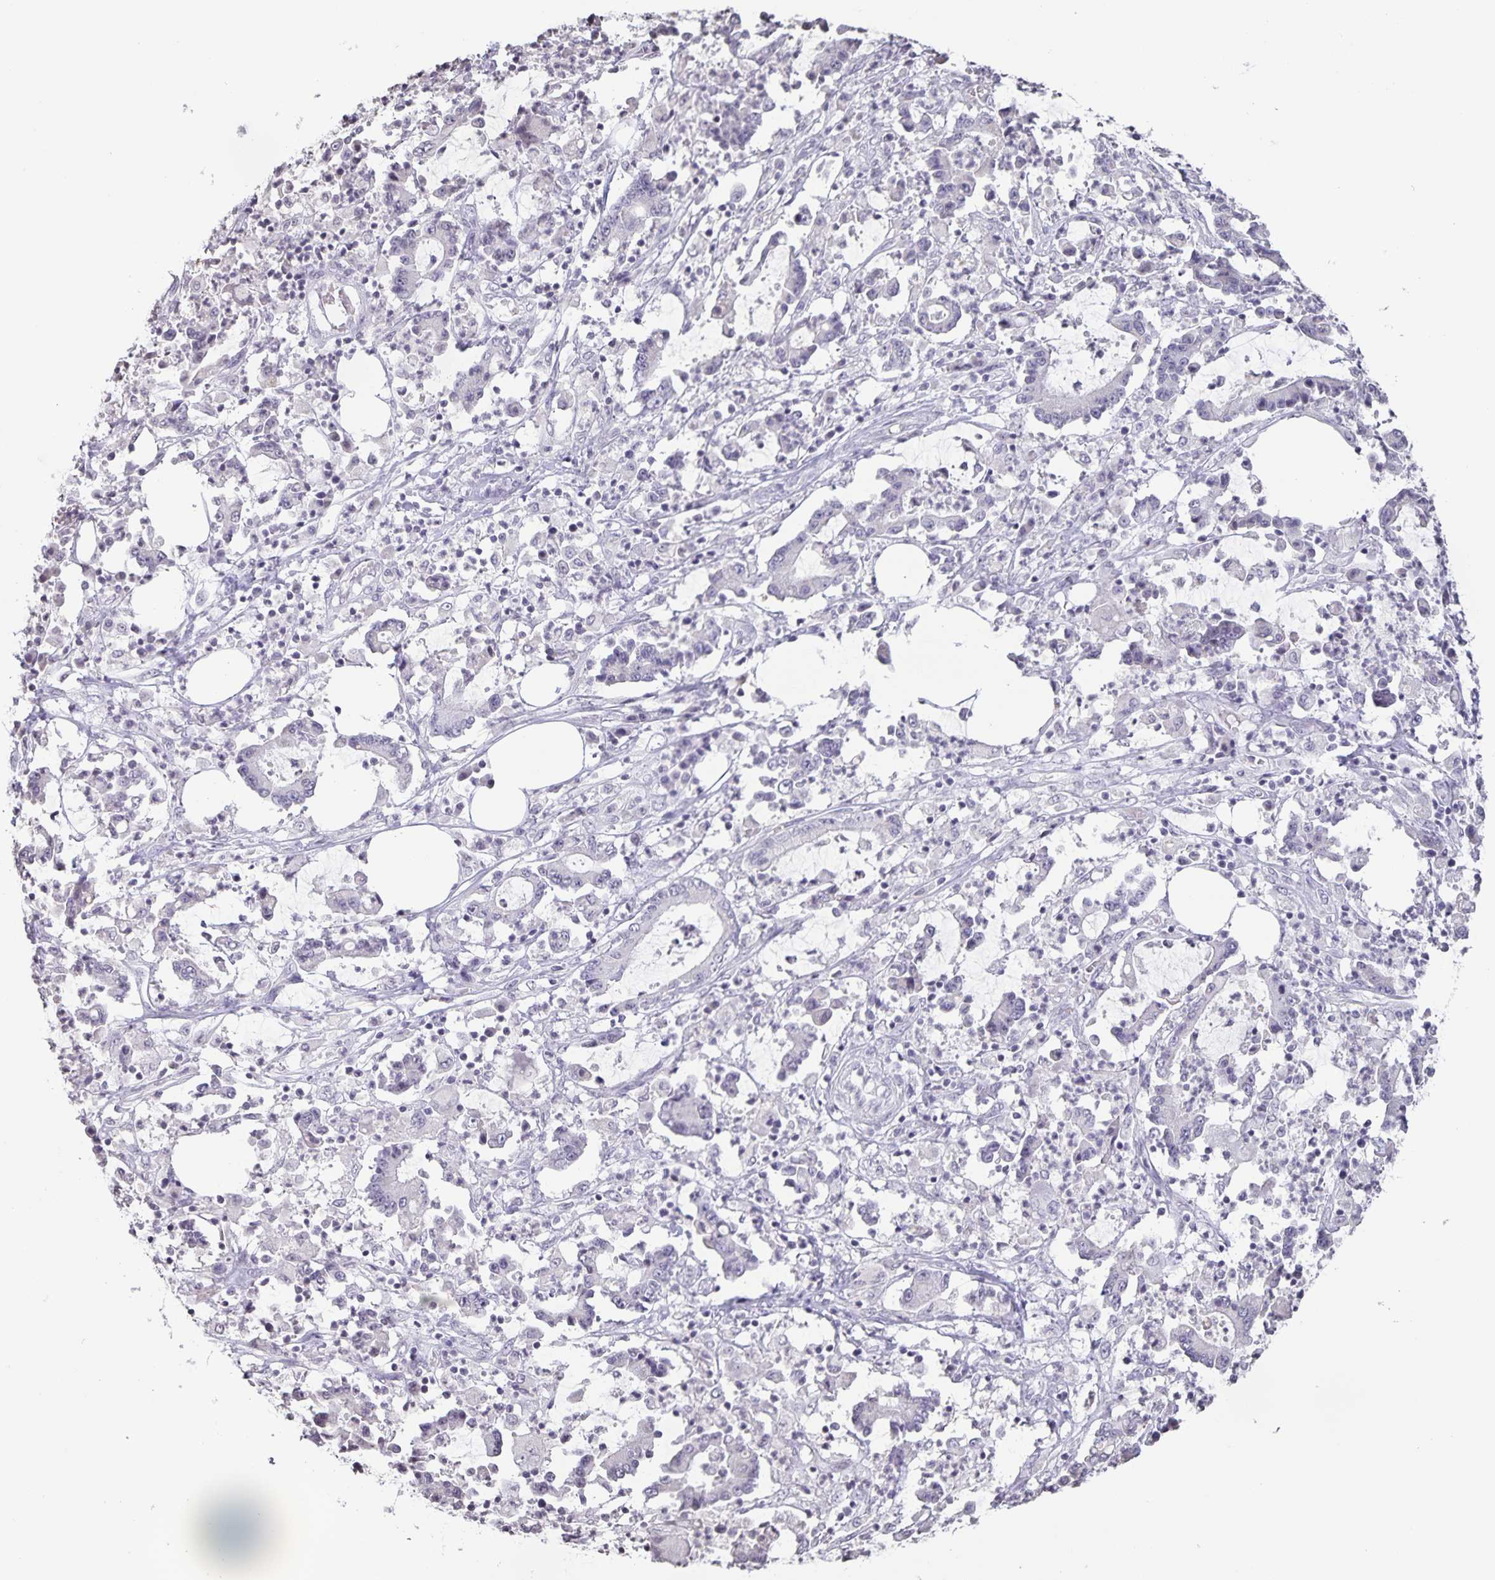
{"staining": {"intensity": "negative", "quantity": "none", "location": "none"}, "tissue": "stomach cancer", "cell_type": "Tumor cells", "image_type": "cancer", "snomed": [{"axis": "morphology", "description": "Adenocarcinoma, NOS"}, {"axis": "topography", "description": "Stomach, upper"}], "caption": "IHC photomicrograph of human adenocarcinoma (stomach) stained for a protein (brown), which displays no expression in tumor cells.", "gene": "AQP4", "patient": {"sex": "male", "age": 68}}